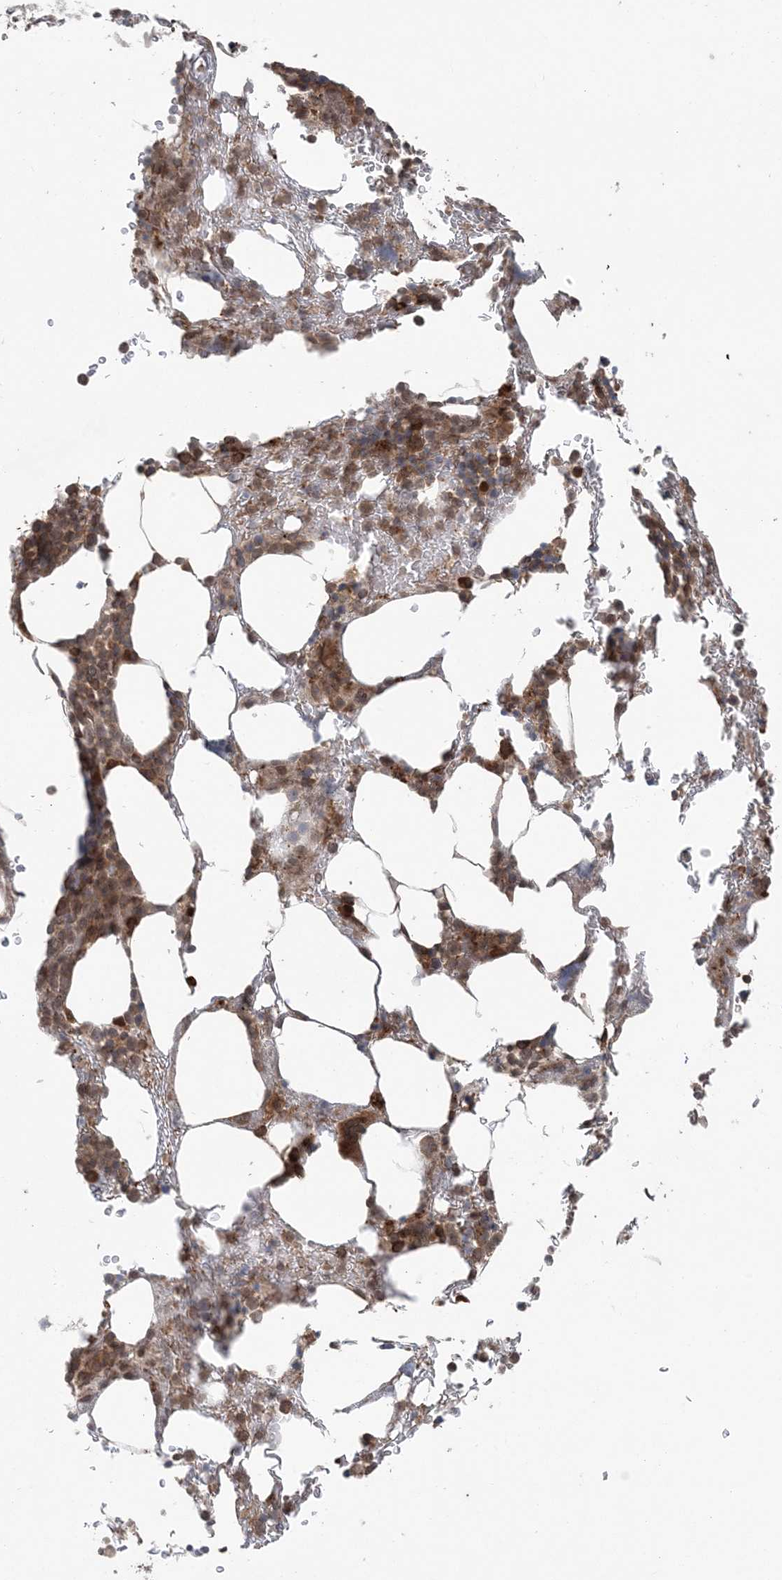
{"staining": {"intensity": "moderate", "quantity": ">75%", "location": "cytoplasmic/membranous"}, "tissue": "bone marrow", "cell_type": "Hematopoietic cells", "image_type": "normal", "snomed": [{"axis": "morphology", "description": "Normal tissue, NOS"}, {"axis": "topography", "description": "Bone marrow"}], "caption": "An image showing moderate cytoplasmic/membranous expression in approximately >75% of hematopoietic cells in benign bone marrow, as visualized by brown immunohistochemical staining.", "gene": "DDX19B", "patient": {"sex": "male"}}